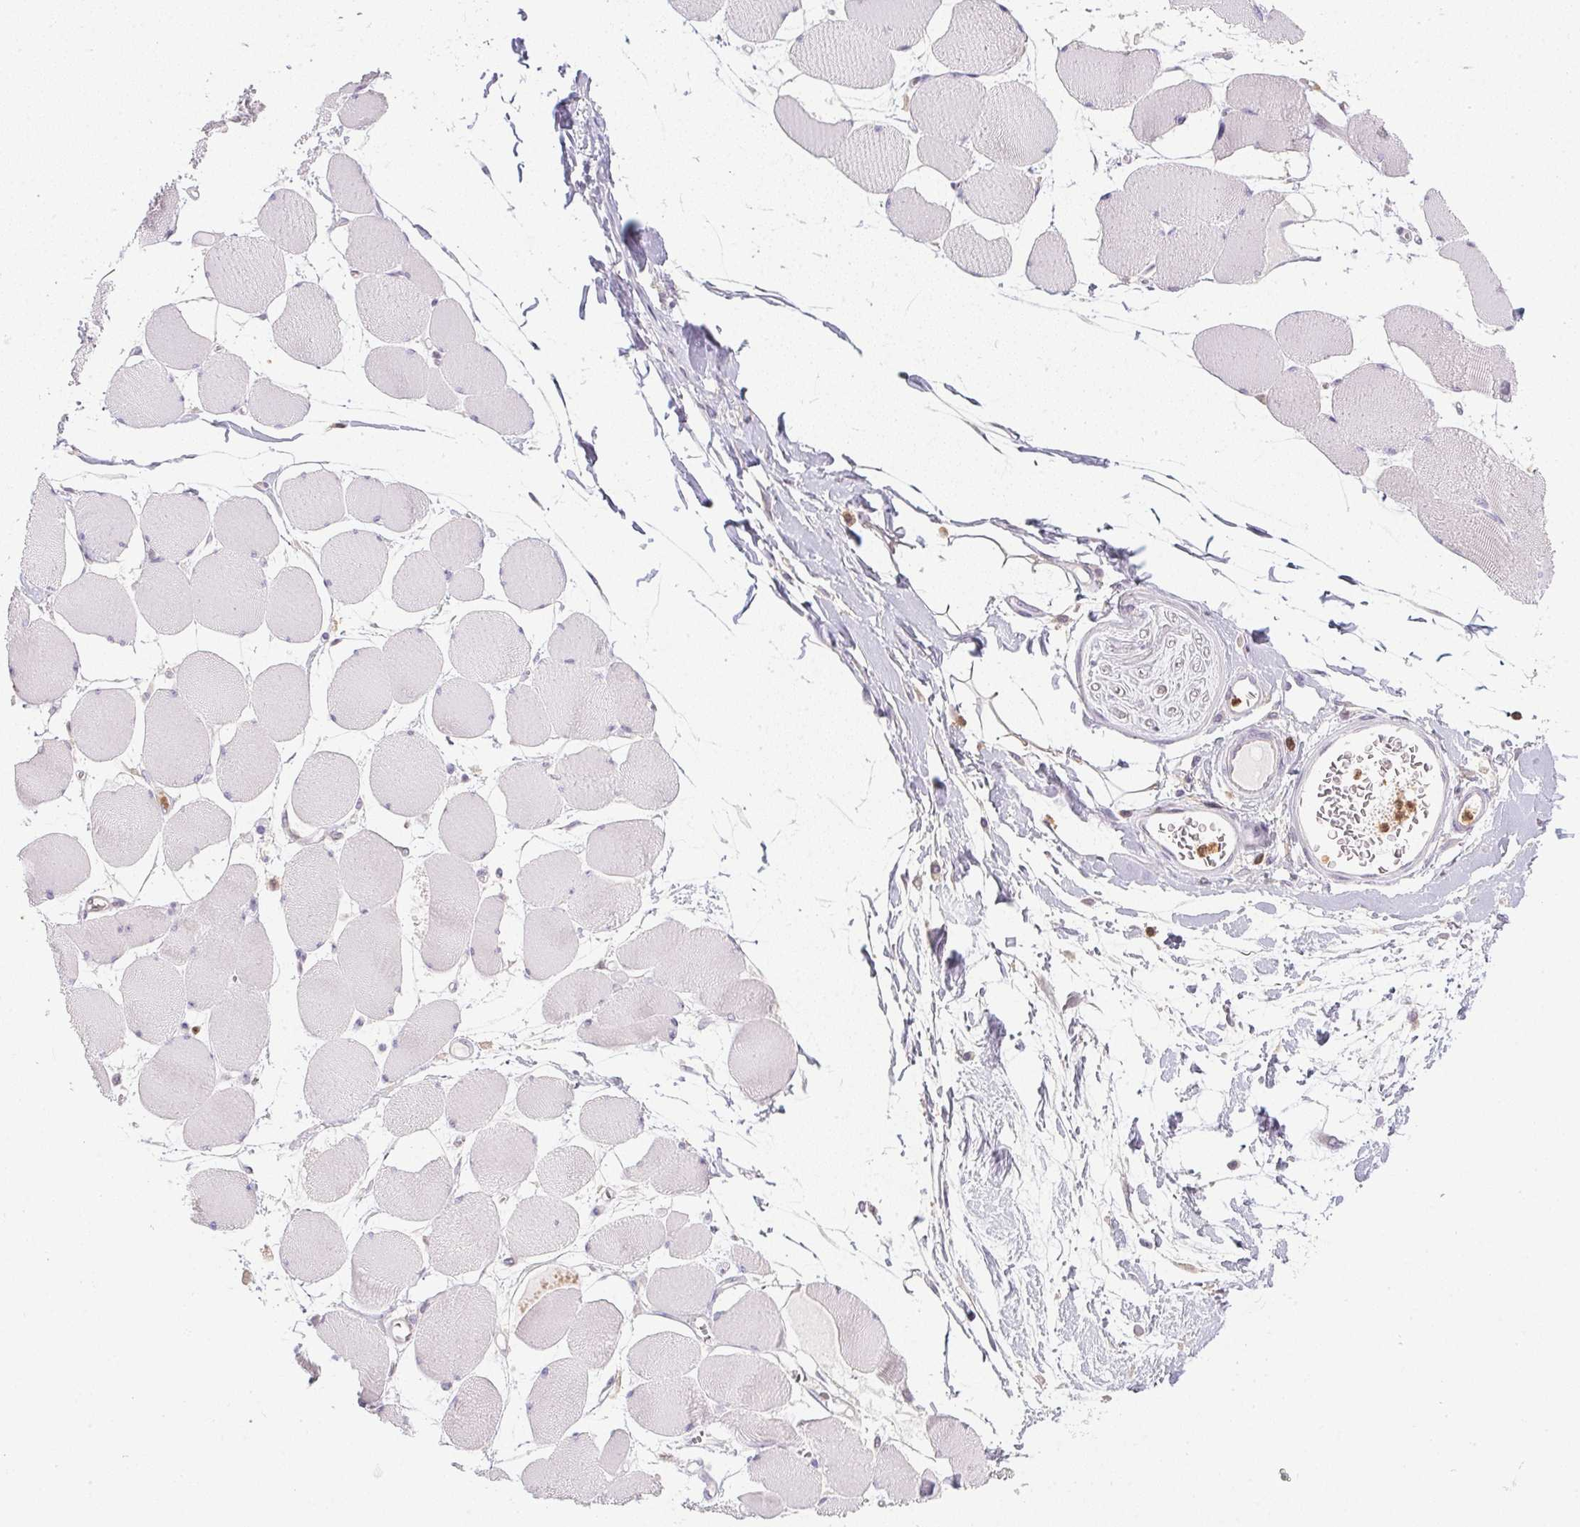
{"staining": {"intensity": "negative", "quantity": "none", "location": "none"}, "tissue": "skeletal muscle", "cell_type": "Myocytes", "image_type": "normal", "snomed": [{"axis": "morphology", "description": "Normal tissue, NOS"}, {"axis": "topography", "description": "Skeletal muscle"}], "caption": "Myocytes show no significant protein expression in unremarkable skeletal muscle. (Immunohistochemistry, brightfield microscopy, high magnification).", "gene": "DNAJC5G", "patient": {"sex": "female", "age": 75}}